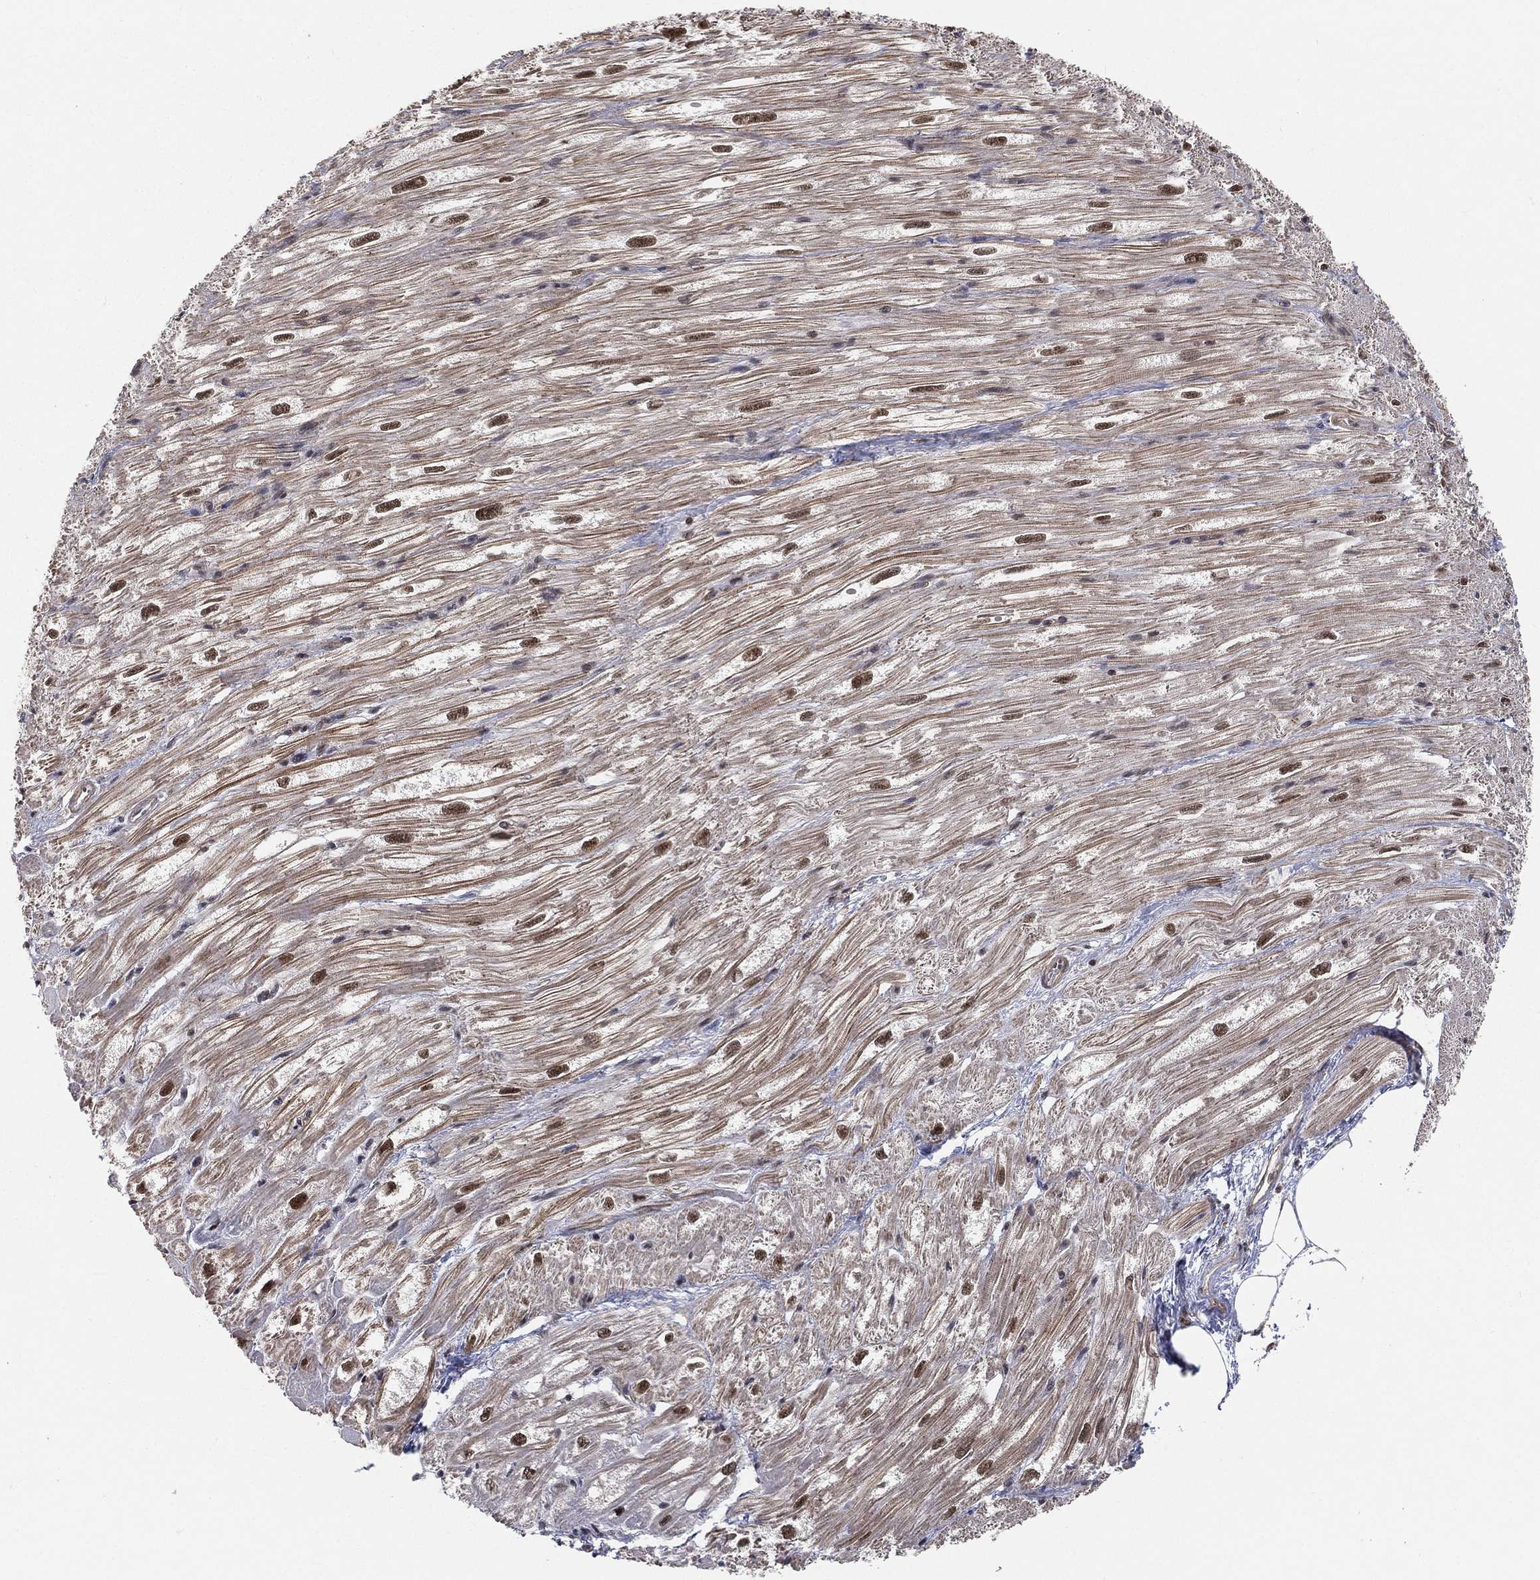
{"staining": {"intensity": "strong", "quantity": "25%-75%", "location": "nuclear"}, "tissue": "heart muscle", "cell_type": "Cardiomyocytes", "image_type": "normal", "snomed": [{"axis": "morphology", "description": "Normal tissue, NOS"}, {"axis": "topography", "description": "Heart"}], "caption": "Immunohistochemistry micrograph of benign heart muscle: heart muscle stained using IHC displays high levels of strong protein expression localized specifically in the nuclear of cardiomyocytes, appearing as a nuclear brown color.", "gene": "RSRC2", "patient": {"sex": "male", "age": 62}}